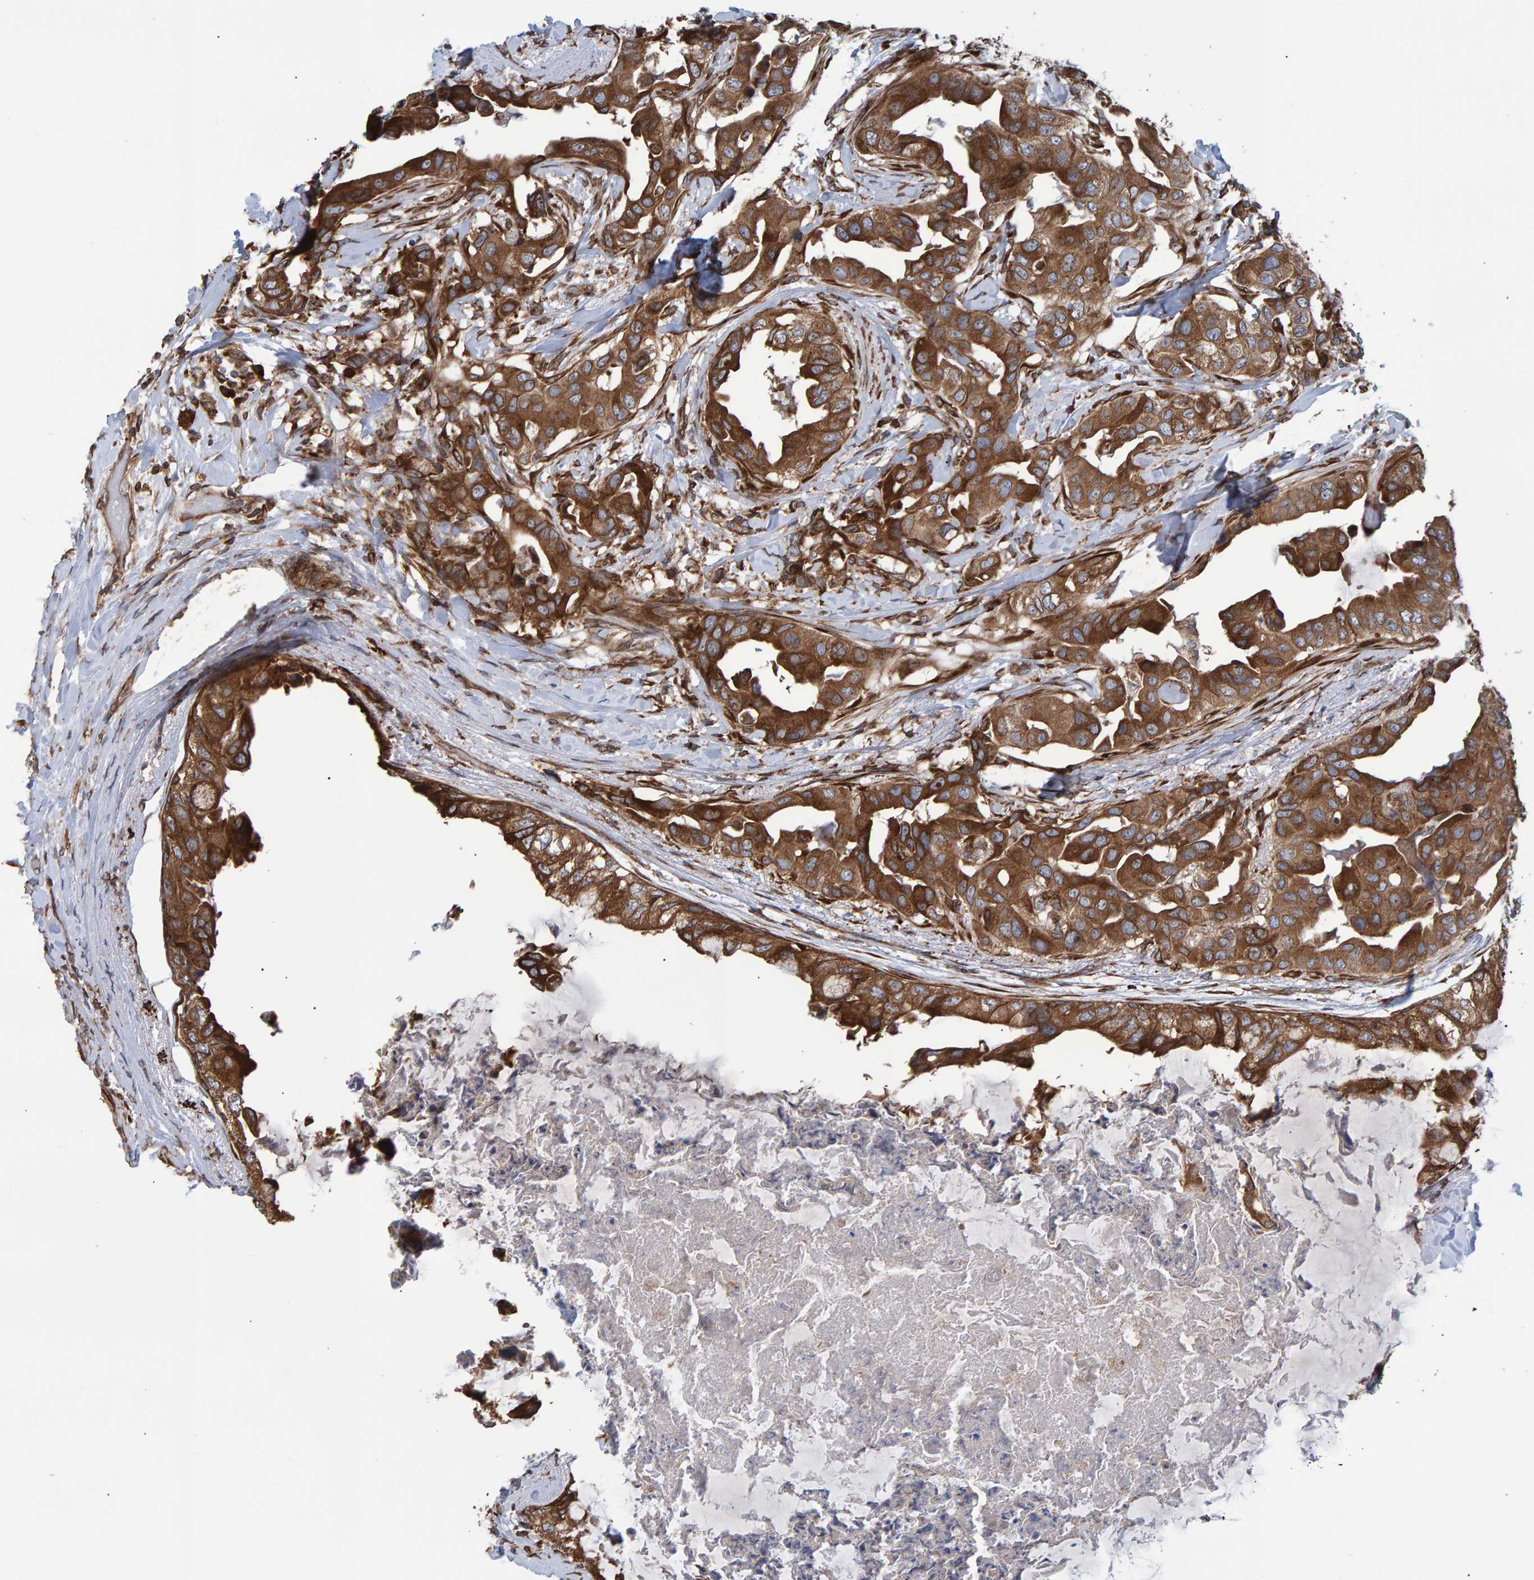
{"staining": {"intensity": "strong", "quantity": ">75%", "location": "cytoplasmic/membranous"}, "tissue": "breast cancer", "cell_type": "Tumor cells", "image_type": "cancer", "snomed": [{"axis": "morphology", "description": "Duct carcinoma"}, {"axis": "topography", "description": "Breast"}], "caption": "Human breast cancer (infiltrating ductal carcinoma) stained for a protein (brown) demonstrates strong cytoplasmic/membranous positive expression in approximately >75% of tumor cells.", "gene": "FAM117A", "patient": {"sex": "female", "age": 40}}